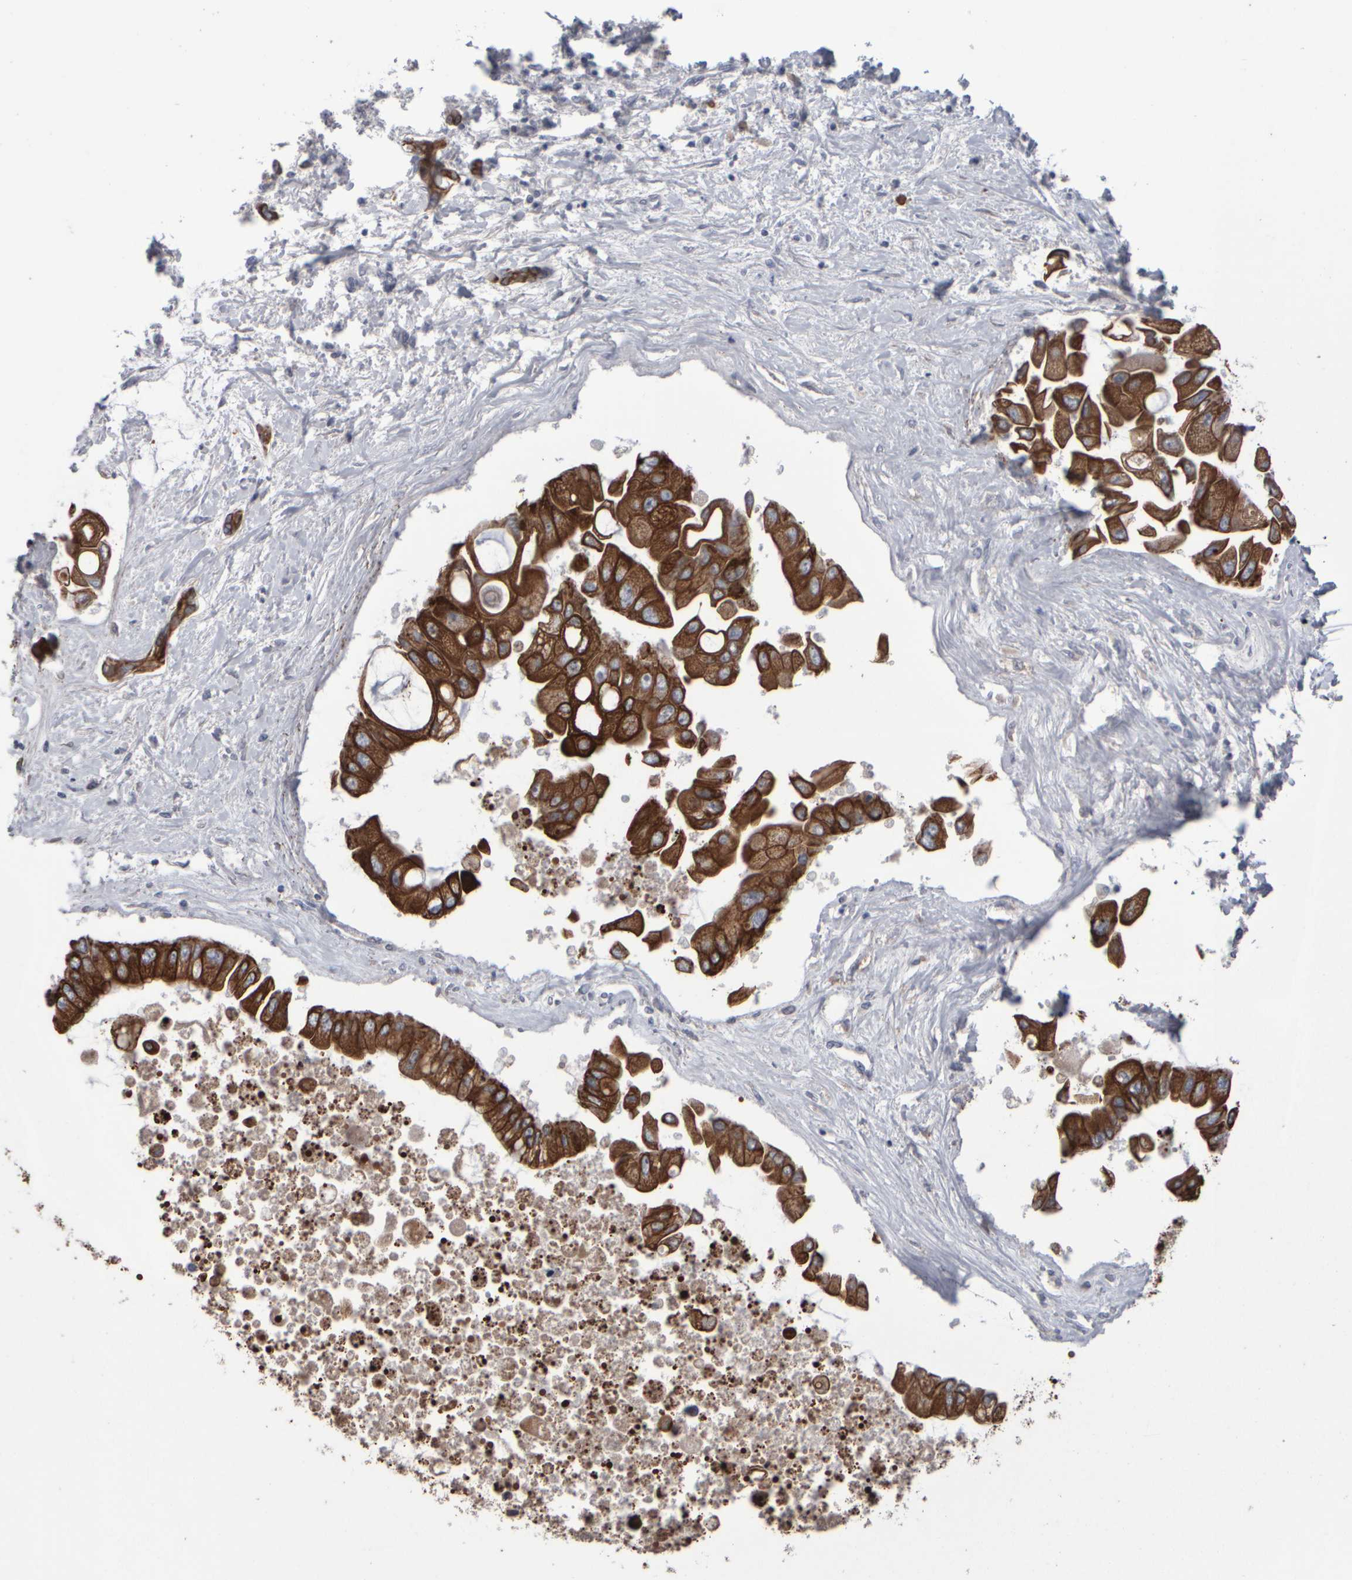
{"staining": {"intensity": "strong", "quantity": ">75%", "location": "cytoplasmic/membranous"}, "tissue": "liver cancer", "cell_type": "Tumor cells", "image_type": "cancer", "snomed": [{"axis": "morphology", "description": "Cholangiocarcinoma"}, {"axis": "topography", "description": "Liver"}], "caption": "Protein analysis of liver cholangiocarcinoma tissue shows strong cytoplasmic/membranous expression in about >75% of tumor cells. The staining is performed using DAB (3,3'-diaminobenzidine) brown chromogen to label protein expression. The nuclei are counter-stained blue using hematoxylin.", "gene": "EPHX2", "patient": {"sex": "male", "age": 50}}